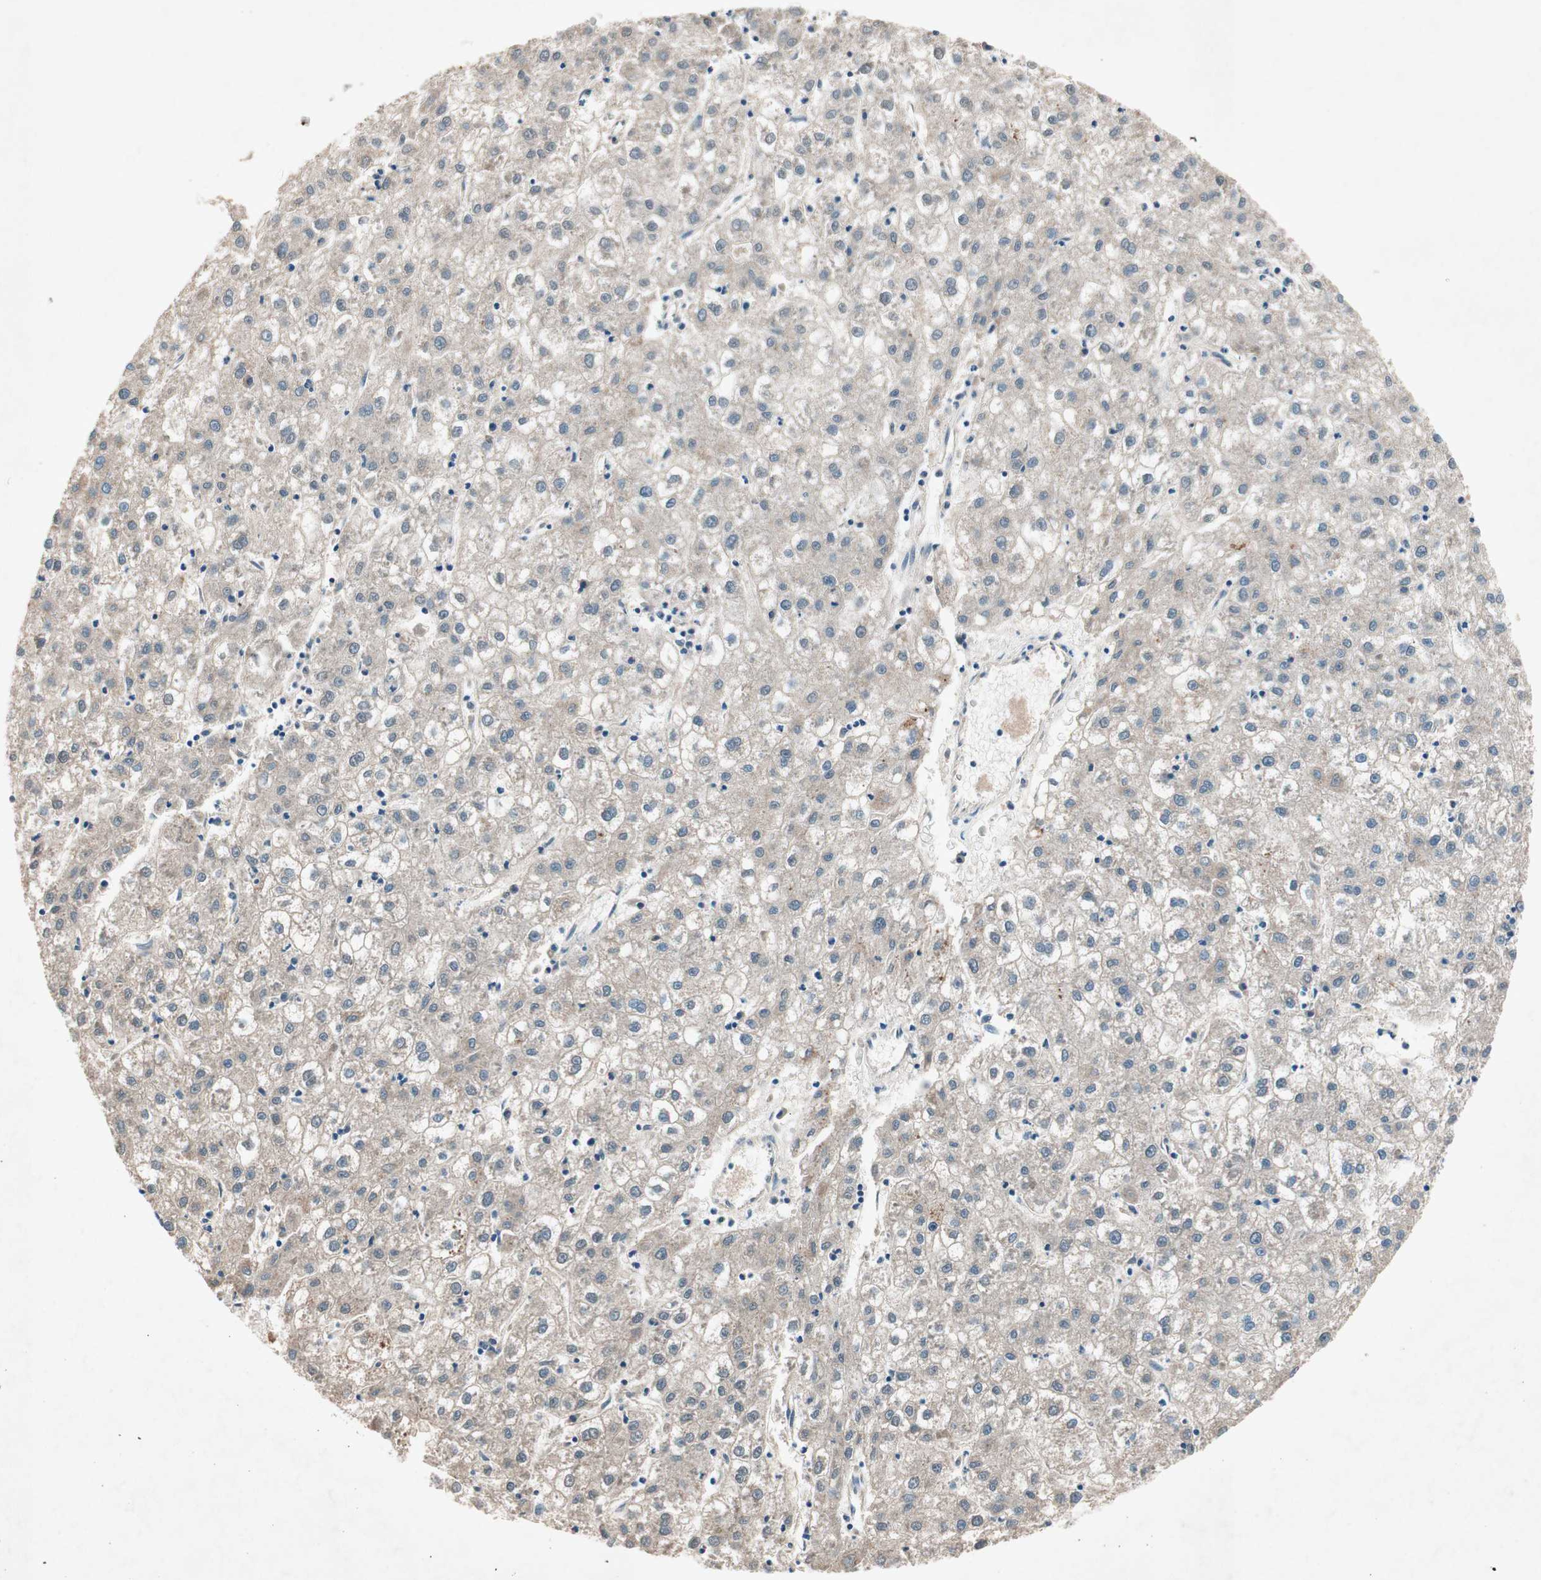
{"staining": {"intensity": "weak", "quantity": "25%-75%", "location": "cytoplasmic/membranous"}, "tissue": "liver cancer", "cell_type": "Tumor cells", "image_type": "cancer", "snomed": [{"axis": "morphology", "description": "Carcinoma, Hepatocellular, NOS"}, {"axis": "topography", "description": "Liver"}], "caption": "Protein staining by IHC exhibits weak cytoplasmic/membranous expression in approximately 25%-75% of tumor cells in liver cancer (hepatocellular carcinoma).", "gene": "NKAIN1", "patient": {"sex": "male", "age": 72}}